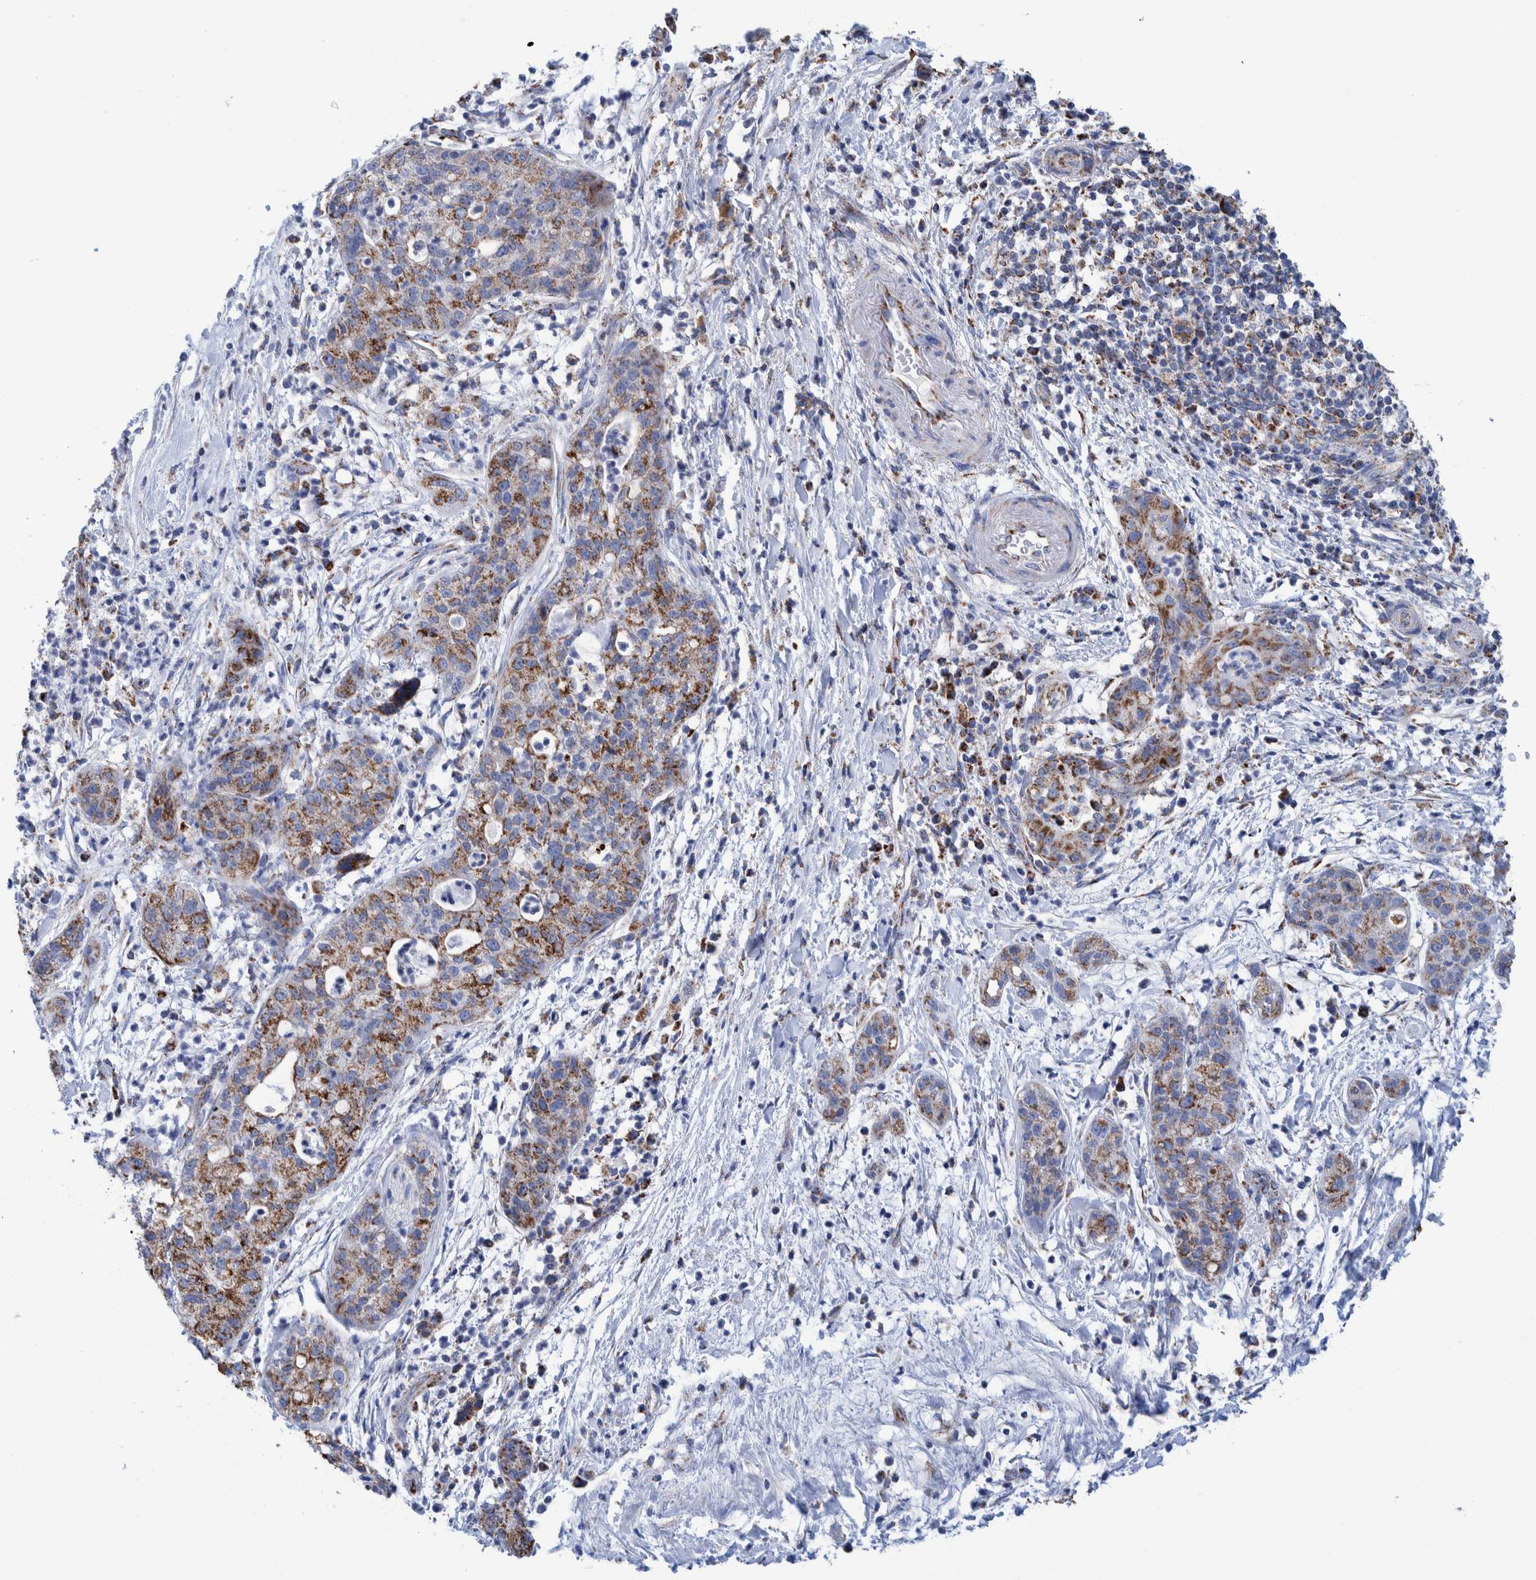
{"staining": {"intensity": "moderate", "quantity": ">75%", "location": "cytoplasmic/membranous"}, "tissue": "pancreatic cancer", "cell_type": "Tumor cells", "image_type": "cancer", "snomed": [{"axis": "morphology", "description": "Adenocarcinoma, NOS"}, {"axis": "topography", "description": "Pancreas"}], "caption": "Tumor cells demonstrate moderate cytoplasmic/membranous expression in about >75% of cells in adenocarcinoma (pancreatic).", "gene": "DECR1", "patient": {"sex": "female", "age": 78}}